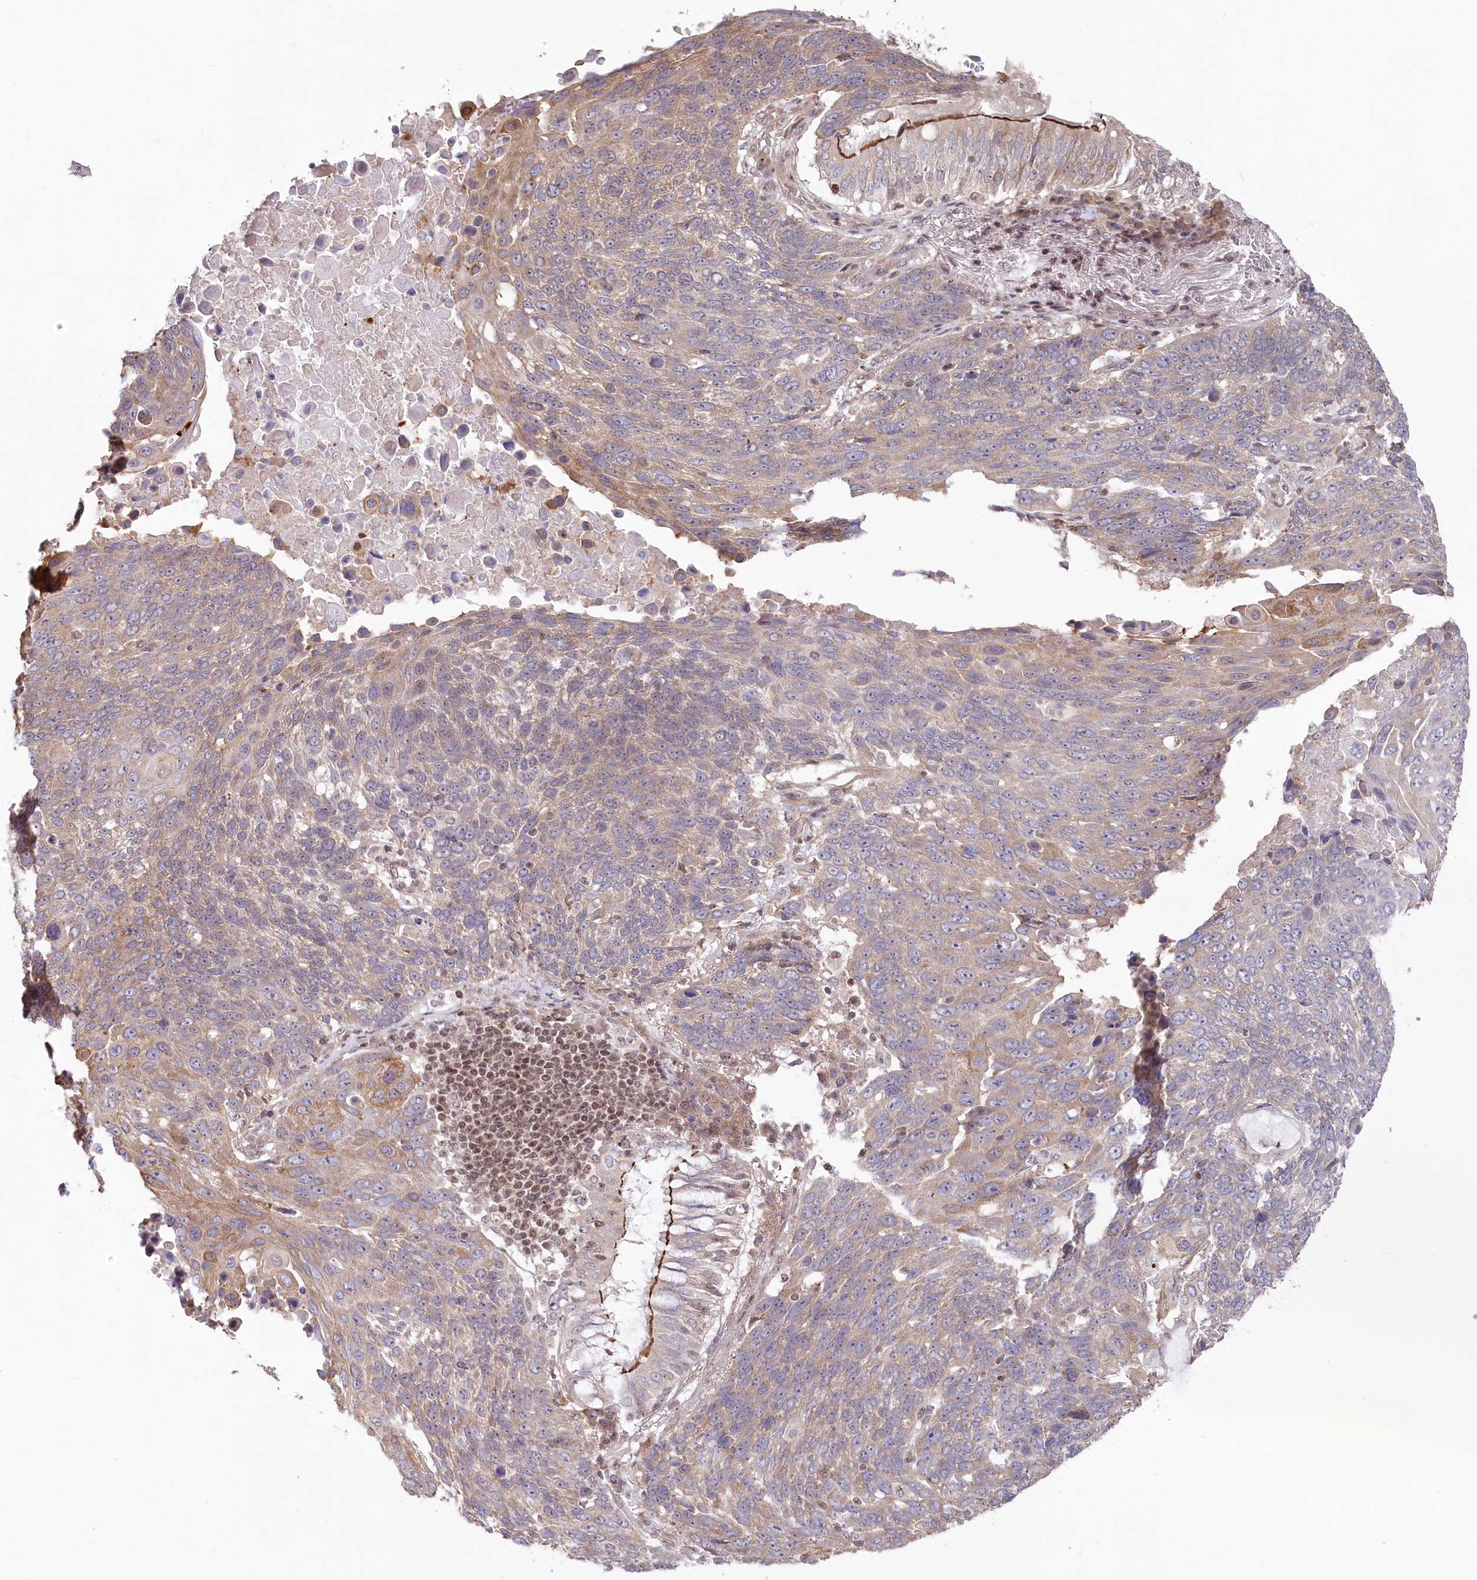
{"staining": {"intensity": "weak", "quantity": "<25%", "location": "cytoplasmic/membranous"}, "tissue": "lung cancer", "cell_type": "Tumor cells", "image_type": "cancer", "snomed": [{"axis": "morphology", "description": "Squamous cell carcinoma, NOS"}, {"axis": "topography", "description": "Lung"}], "caption": "High power microscopy micrograph of an immunohistochemistry (IHC) micrograph of squamous cell carcinoma (lung), revealing no significant staining in tumor cells. The staining was performed using DAB to visualize the protein expression in brown, while the nuclei were stained in blue with hematoxylin (Magnification: 20x).", "gene": "CGGBP1", "patient": {"sex": "male", "age": 66}}